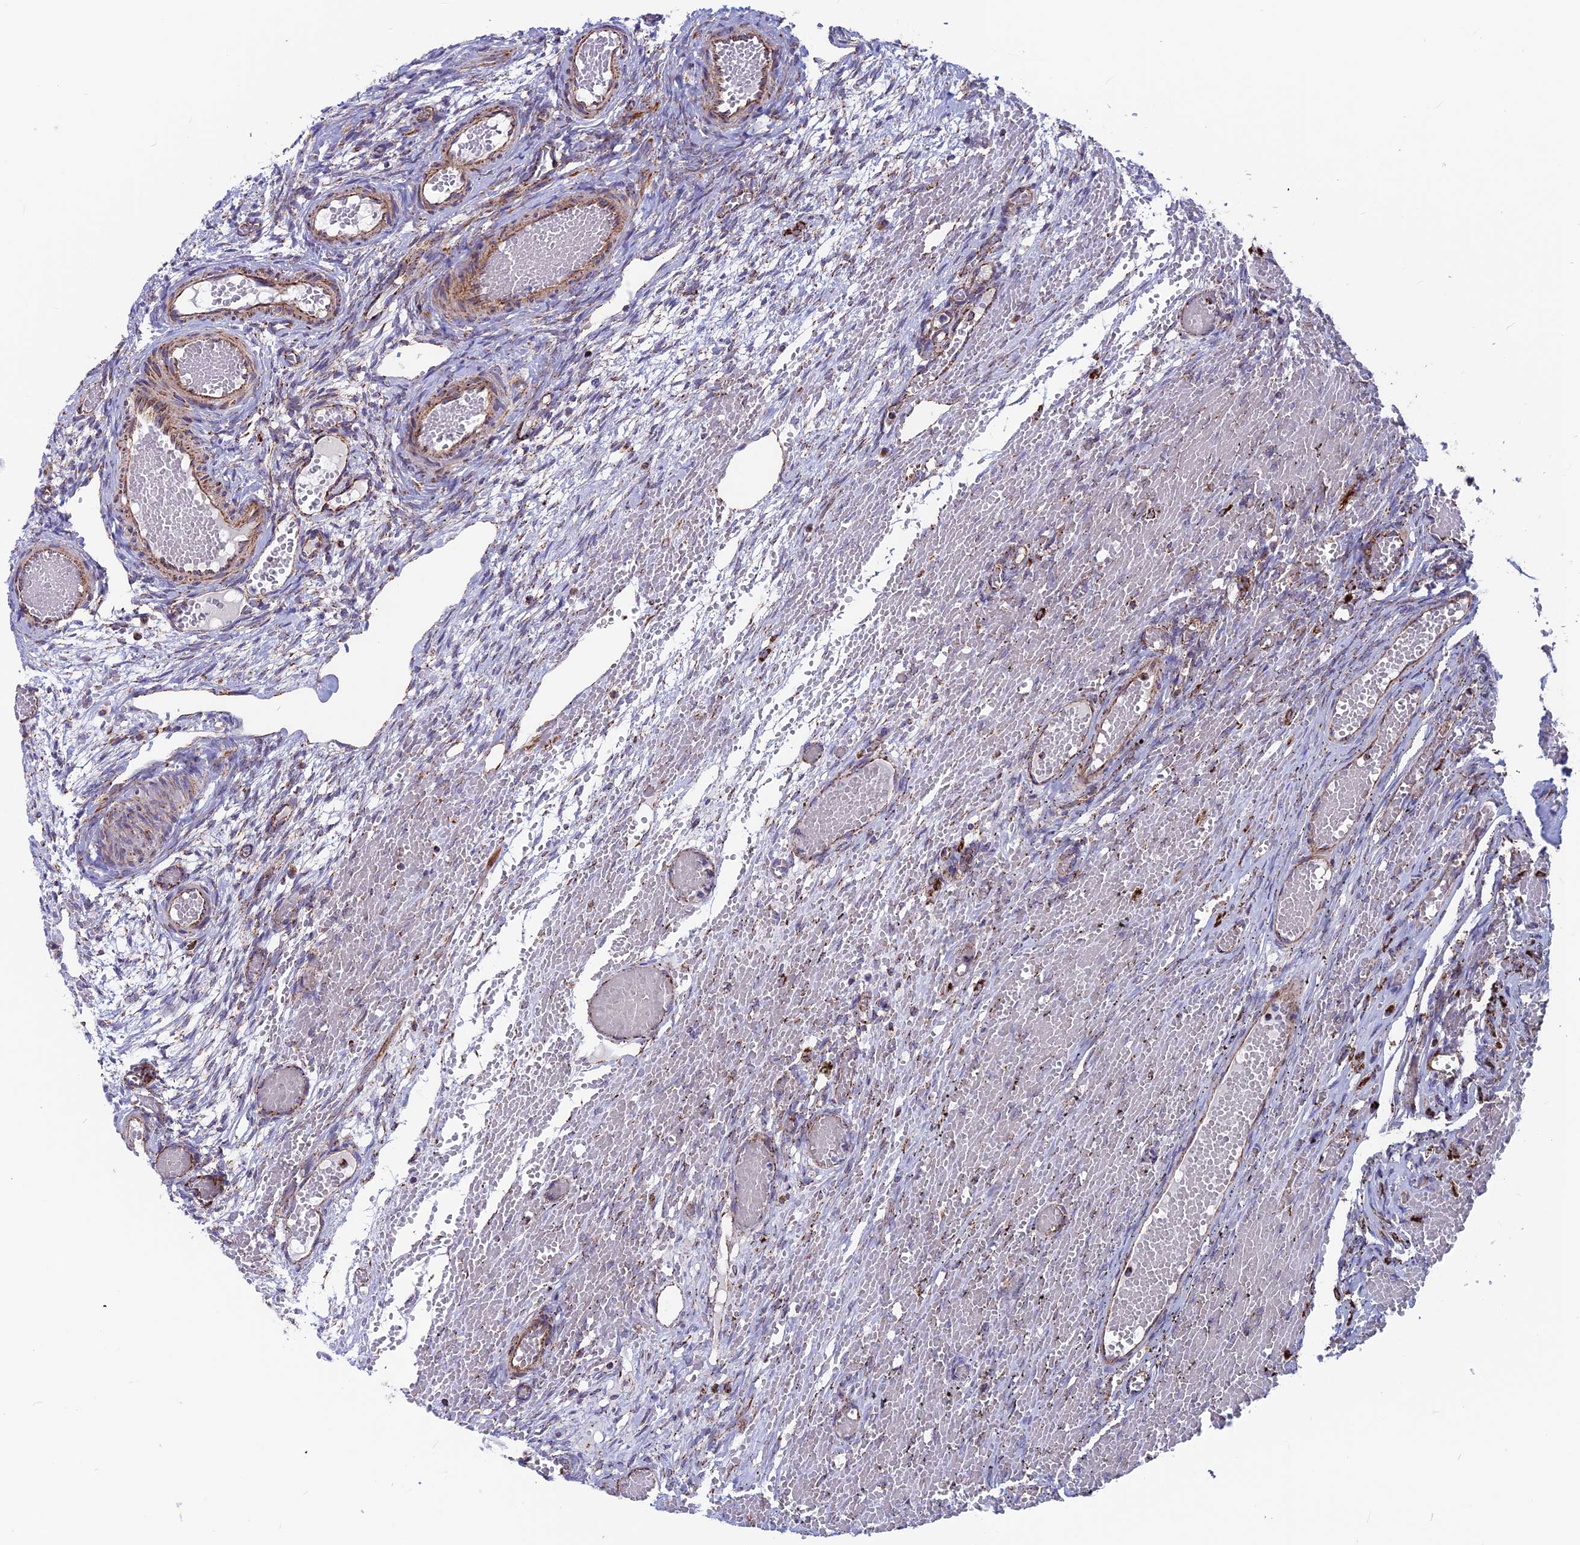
{"staining": {"intensity": "moderate", "quantity": "25%-75%", "location": "cytoplasmic/membranous"}, "tissue": "ovary", "cell_type": "Ovarian stroma cells", "image_type": "normal", "snomed": [{"axis": "morphology", "description": "Adenocarcinoma, NOS"}, {"axis": "topography", "description": "Endometrium"}], "caption": "A photomicrograph of human ovary stained for a protein exhibits moderate cytoplasmic/membranous brown staining in ovarian stroma cells. Ihc stains the protein of interest in brown and the nuclei are stained blue.", "gene": "MRPS18B", "patient": {"sex": "female", "age": 32}}